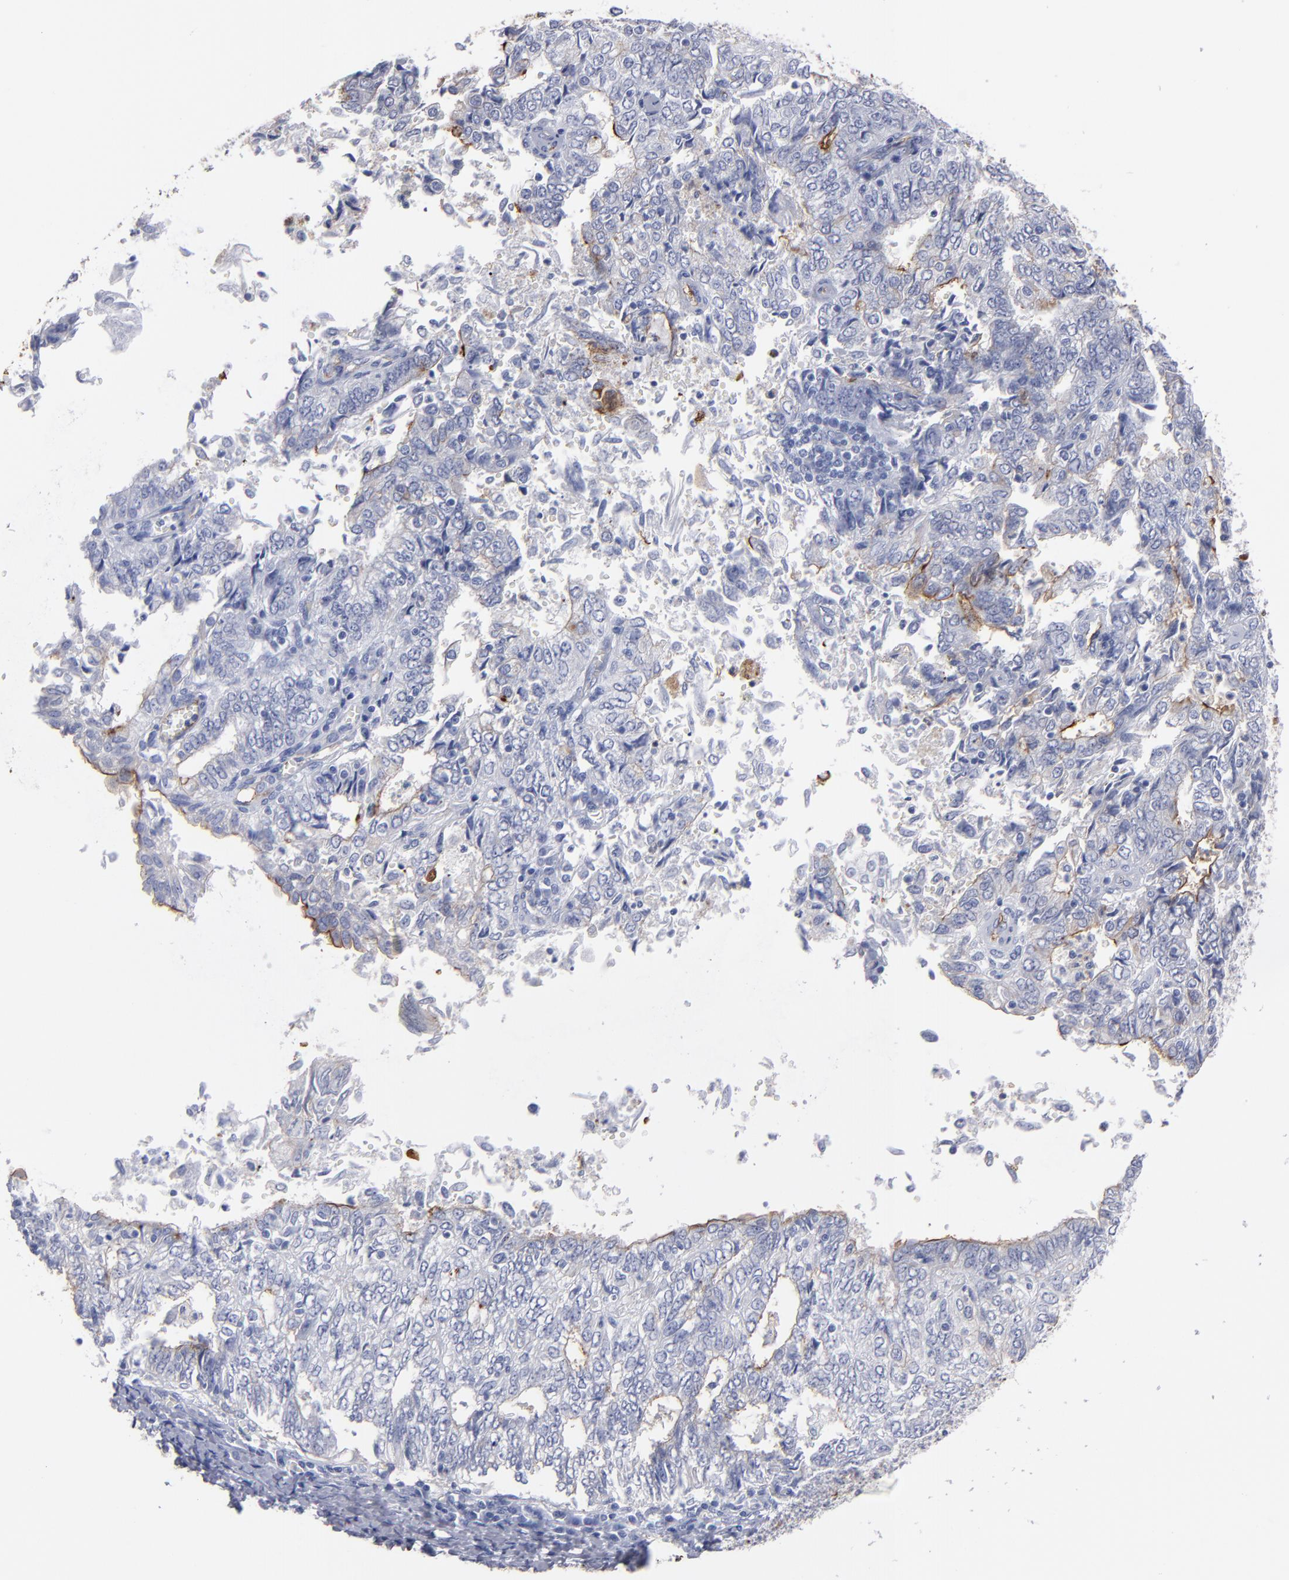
{"staining": {"intensity": "weak", "quantity": "<25%", "location": "cytoplasmic/membranous"}, "tissue": "endometrial cancer", "cell_type": "Tumor cells", "image_type": "cancer", "snomed": [{"axis": "morphology", "description": "Adenocarcinoma, NOS"}, {"axis": "topography", "description": "Endometrium"}], "caption": "The histopathology image shows no significant positivity in tumor cells of endometrial adenocarcinoma.", "gene": "TM4SF1", "patient": {"sex": "female", "age": 69}}